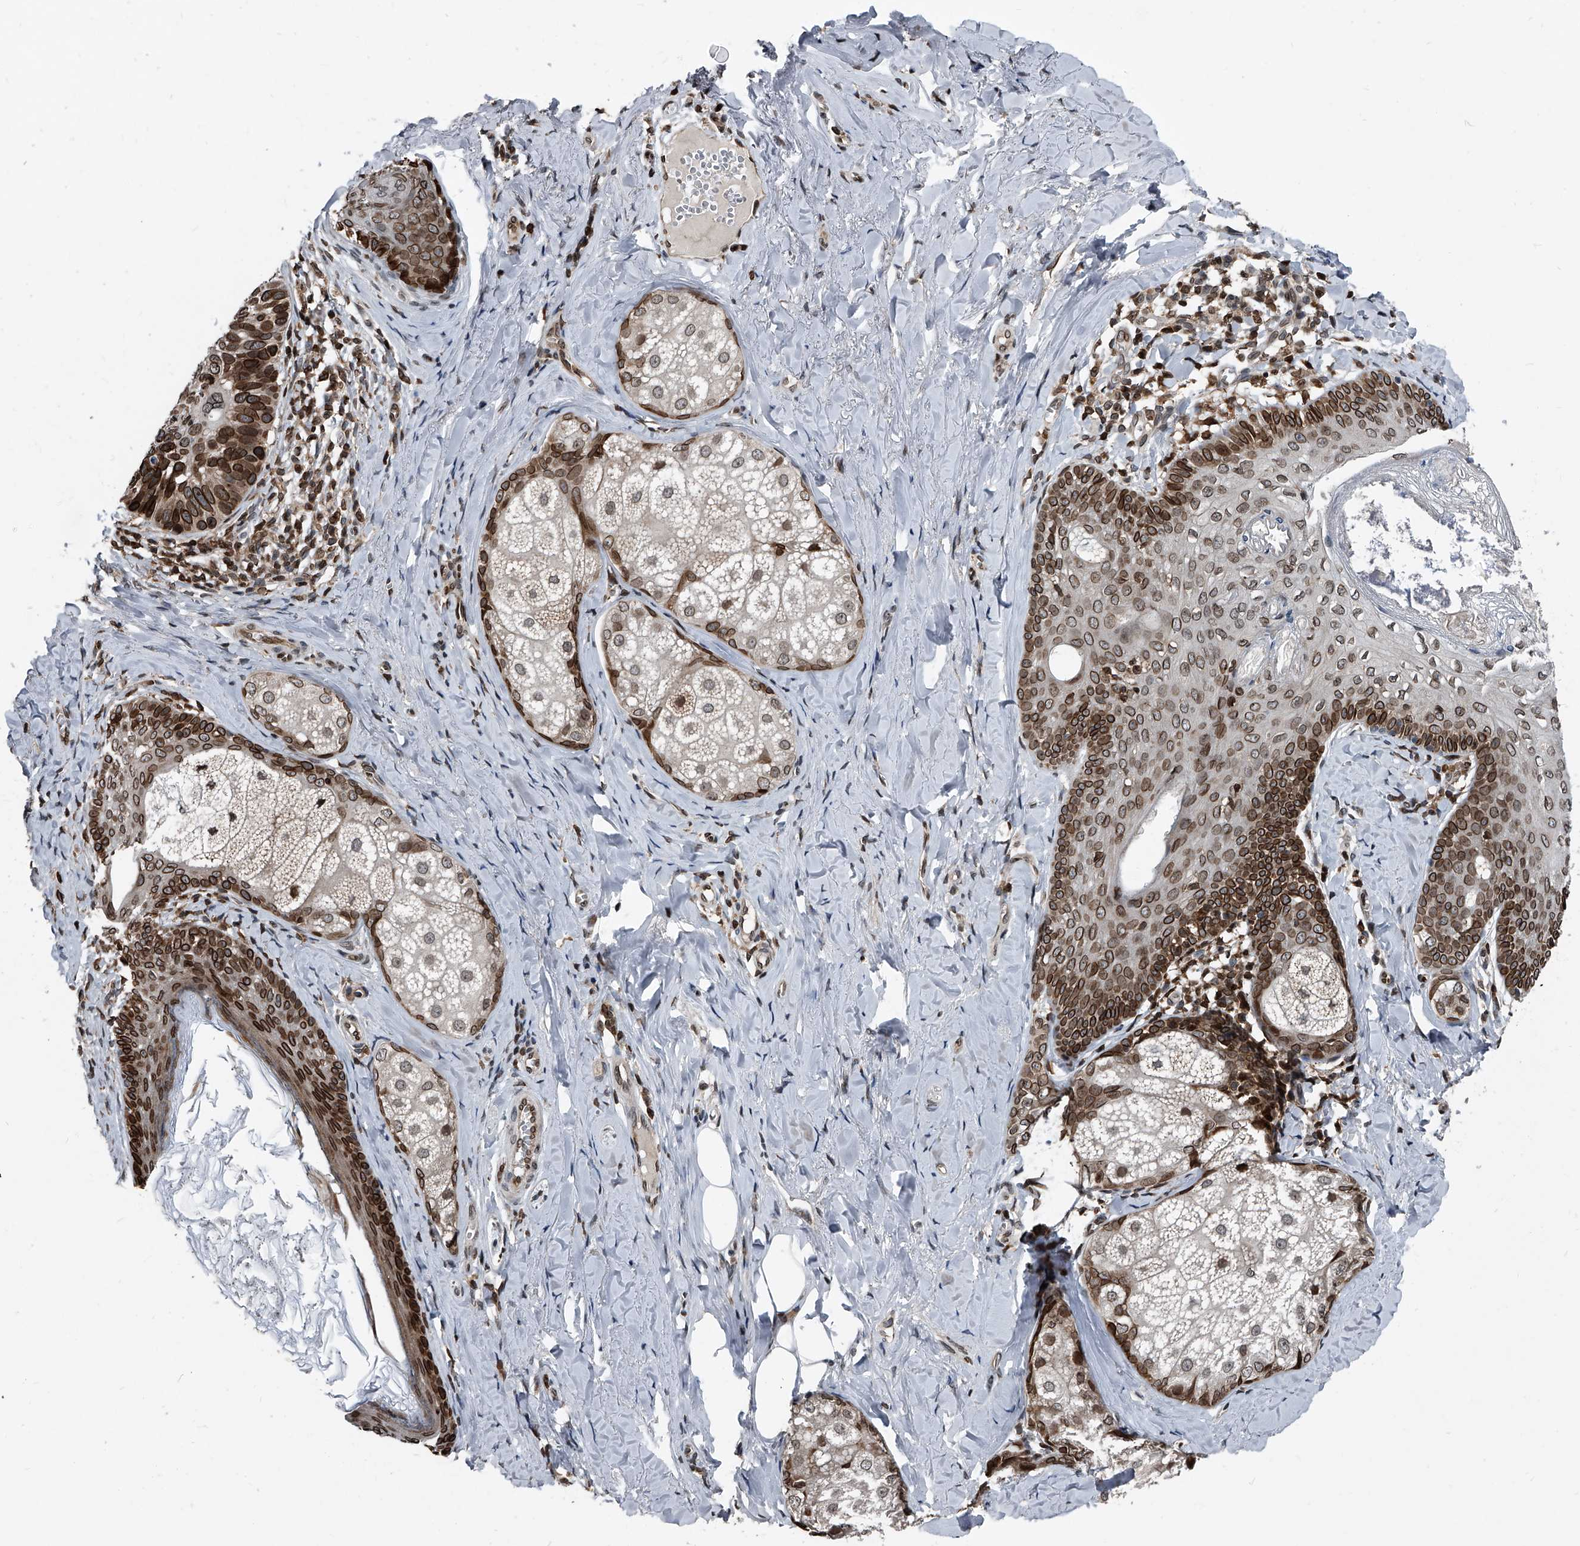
{"staining": {"intensity": "strong", "quantity": ">75%", "location": "cytoplasmic/membranous,nuclear"}, "tissue": "skin cancer", "cell_type": "Tumor cells", "image_type": "cancer", "snomed": [{"axis": "morphology", "description": "Basal cell carcinoma"}, {"axis": "topography", "description": "Skin"}], "caption": "A micrograph of skin basal cell carcinoma stained for a protein shows strong cytoplasmic/membranous and nuclear brown staining in tumor cells.", "gene": "PHF20", "patient": {"sex": "male", "age": 62}}